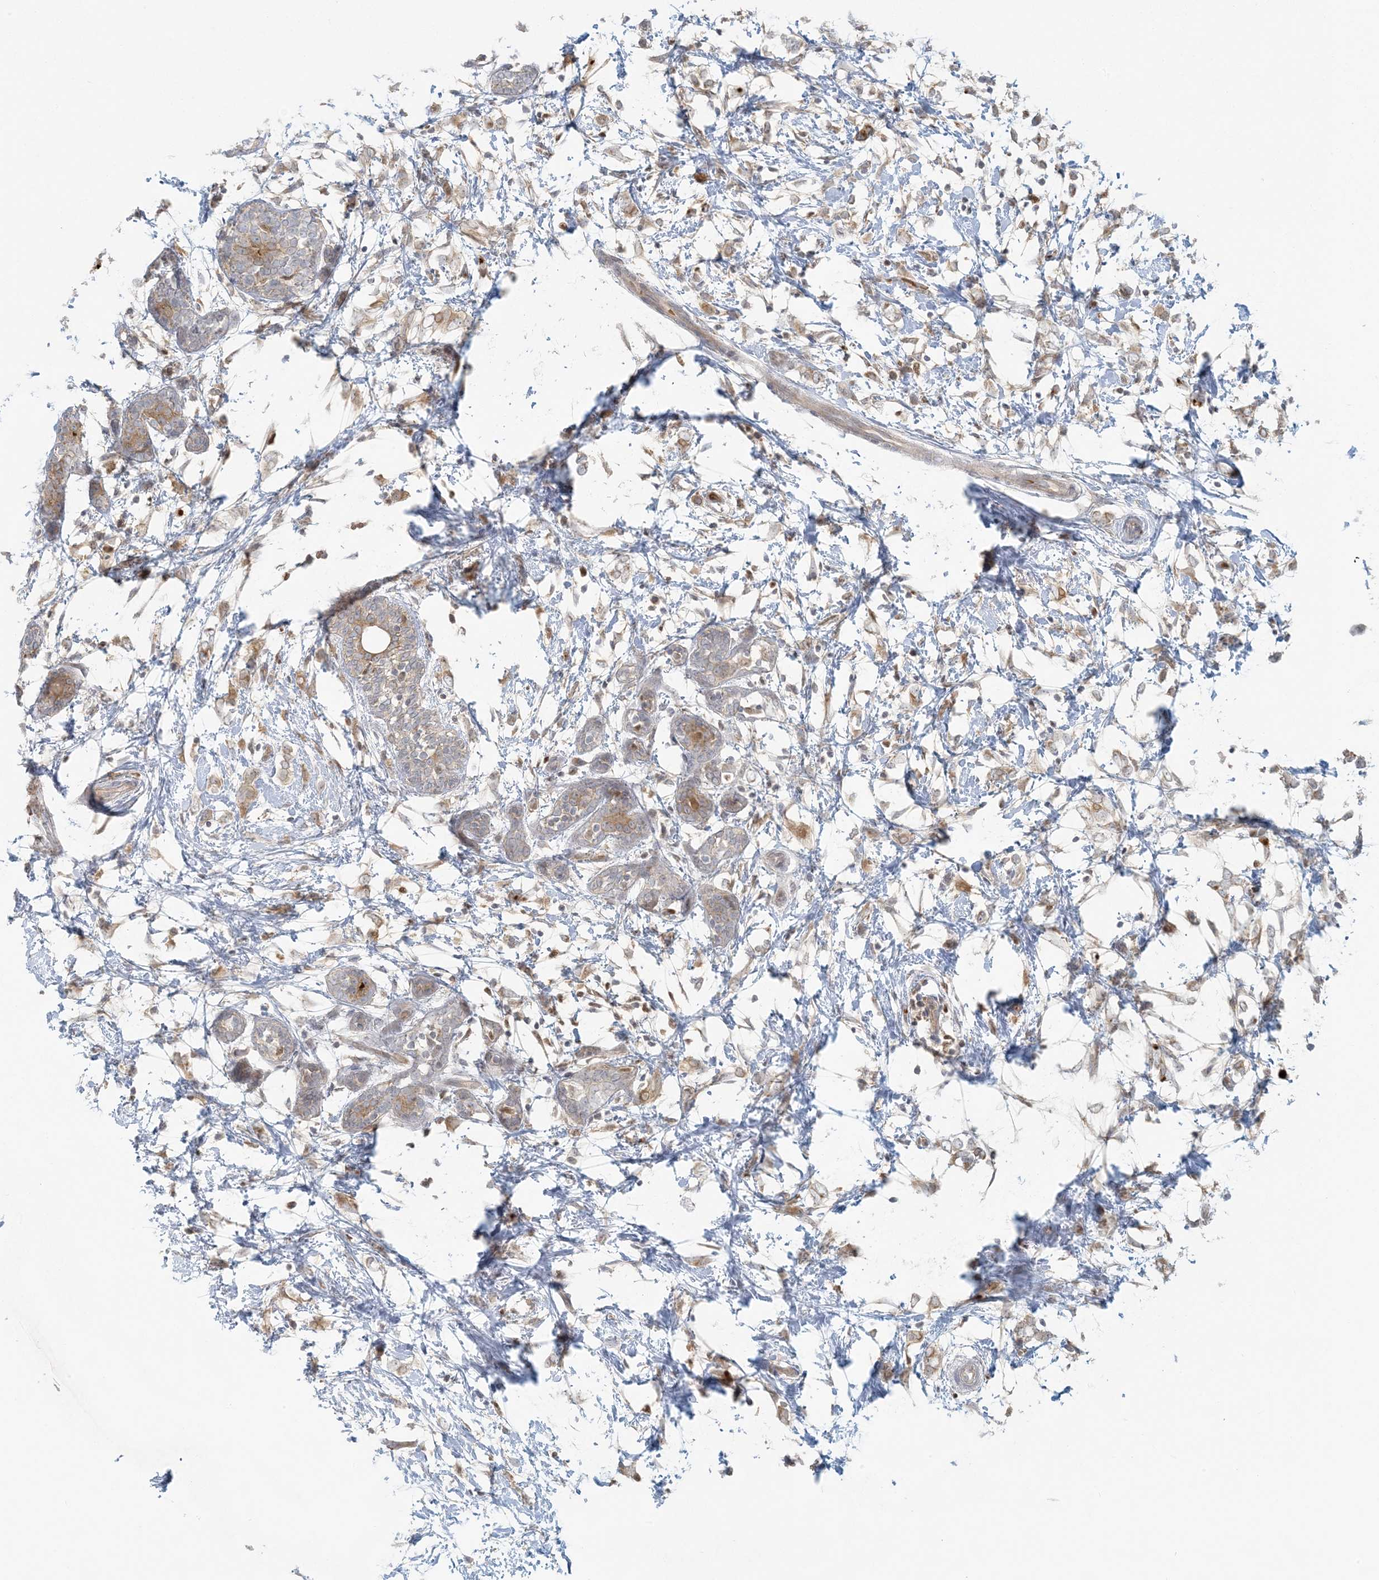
{"staining": {"intensity": "weak", "quantity": "25%-75%", "location": "cytoplasmic/membranous"}, "tissue": "breast cancer", "cell_type": "Tumor cells", "image_type": "cancer", "snomed": [{"axis": "morphology", "description": "Normal tissue, NOS"}, {"axis": "morphology", "description": "Lobular carcinoma"}, {"axis": "topography", "description": "Breast"}], "caption": "Protein staining of breast cancer tissue shows weak cytoplasmic/membranous expression in about 25%-75% of tumor cells.", "gene": "CTDNEP1", "patient": {"sex": "female", "age": 47}}